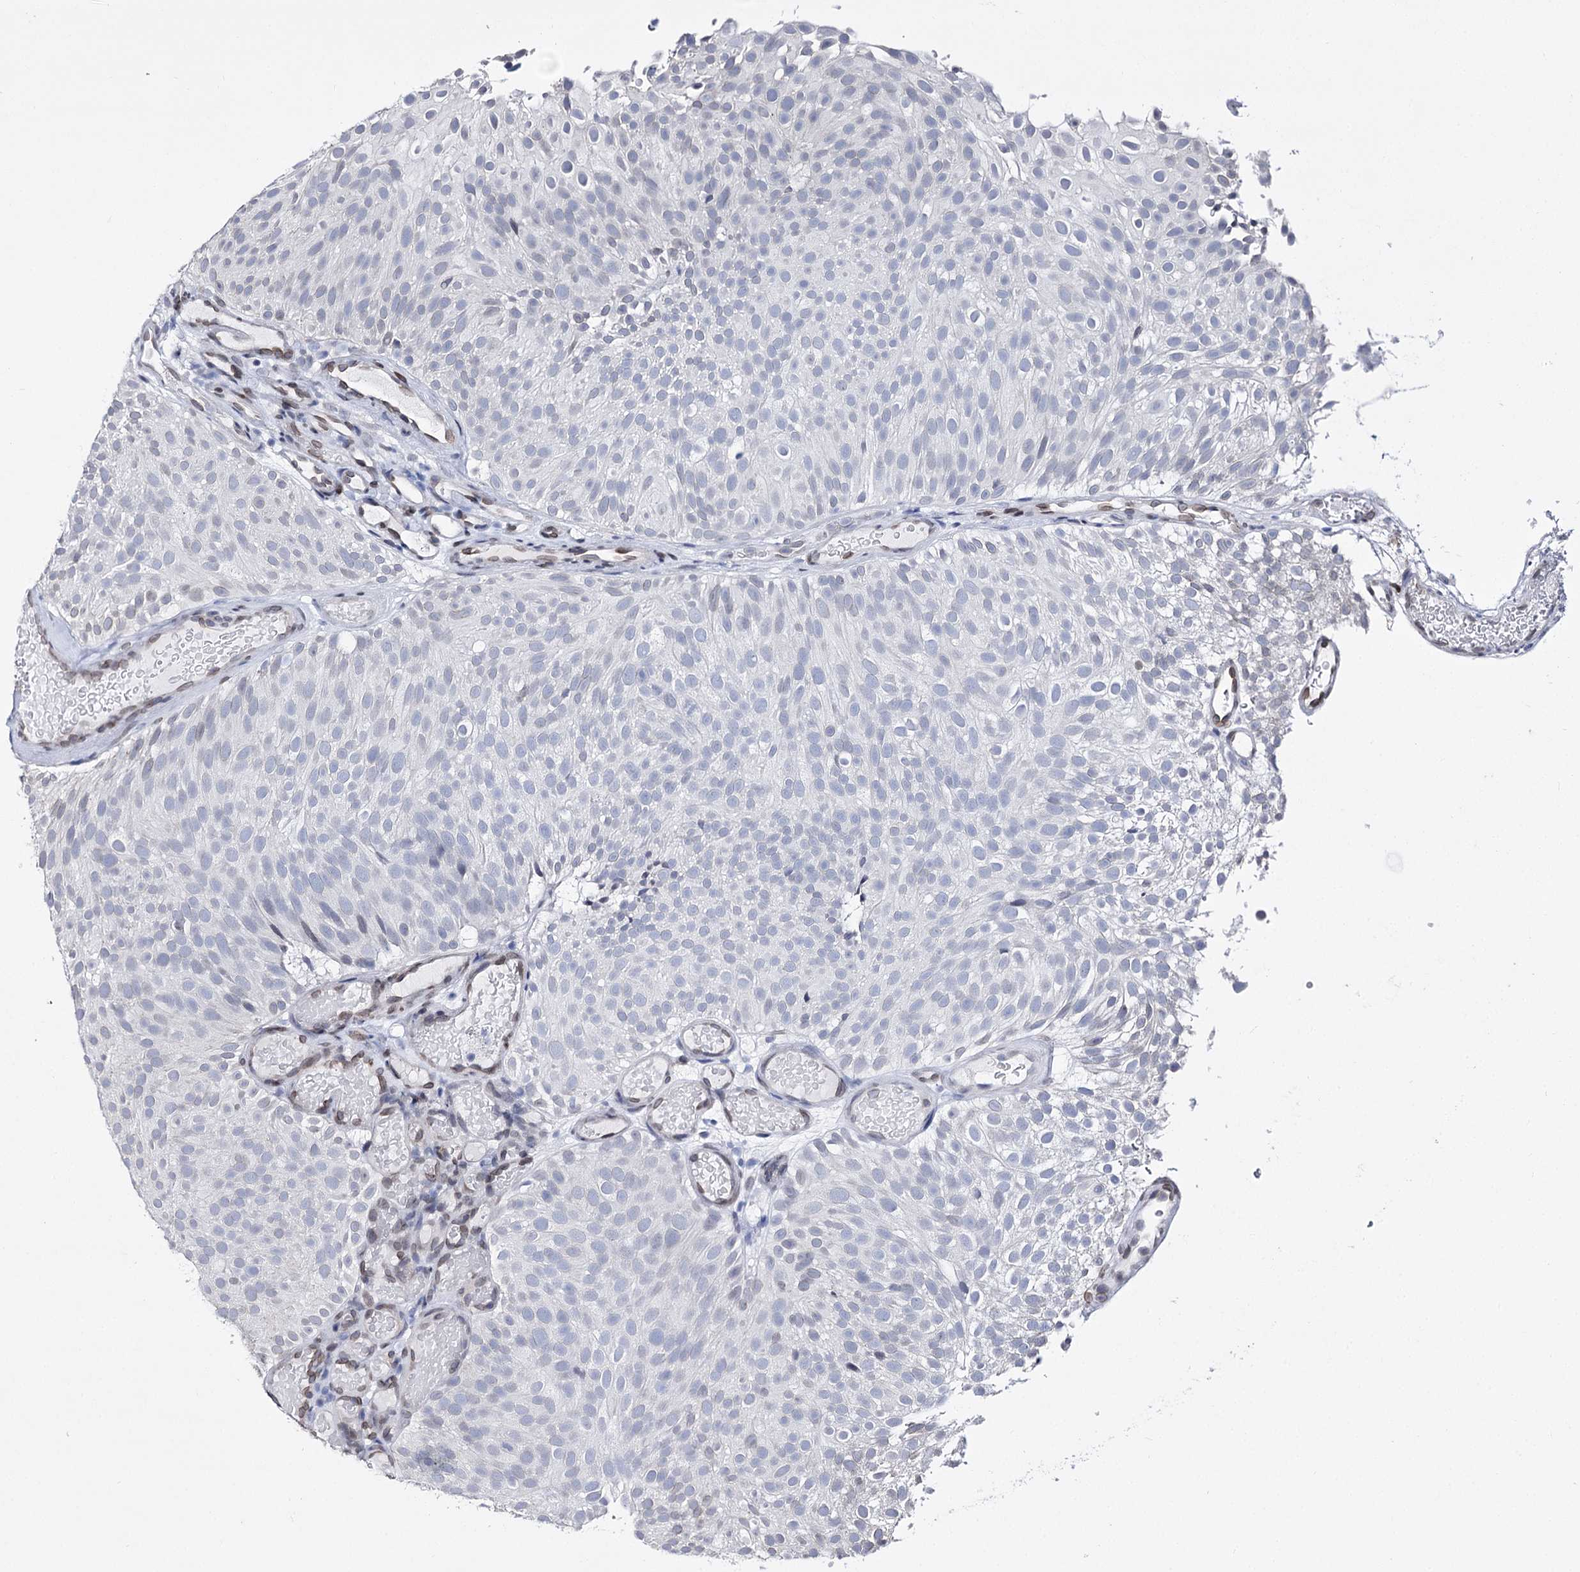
{"staining": {"intensity": "weak", "quantity": "<25%", "location": "cytoplasmic/membranous,nuclear"}, "tissue": "urothelial cancer", "cell_type": "Tumor cells", "image_type": "cancer", "snomed": [{"axis": "morphology", "description": "Urothelial carcinoma, Low grade"}, {"axis": "topography", "description": "Urinary bladder"}], "caption": "The immunohistochemistry (IHC) micrograph has no significant positivity in tumor cells of urothelial cancer tissue.", "gene": "TMEM201", "patient": {"sex": "male", "age": 78}}